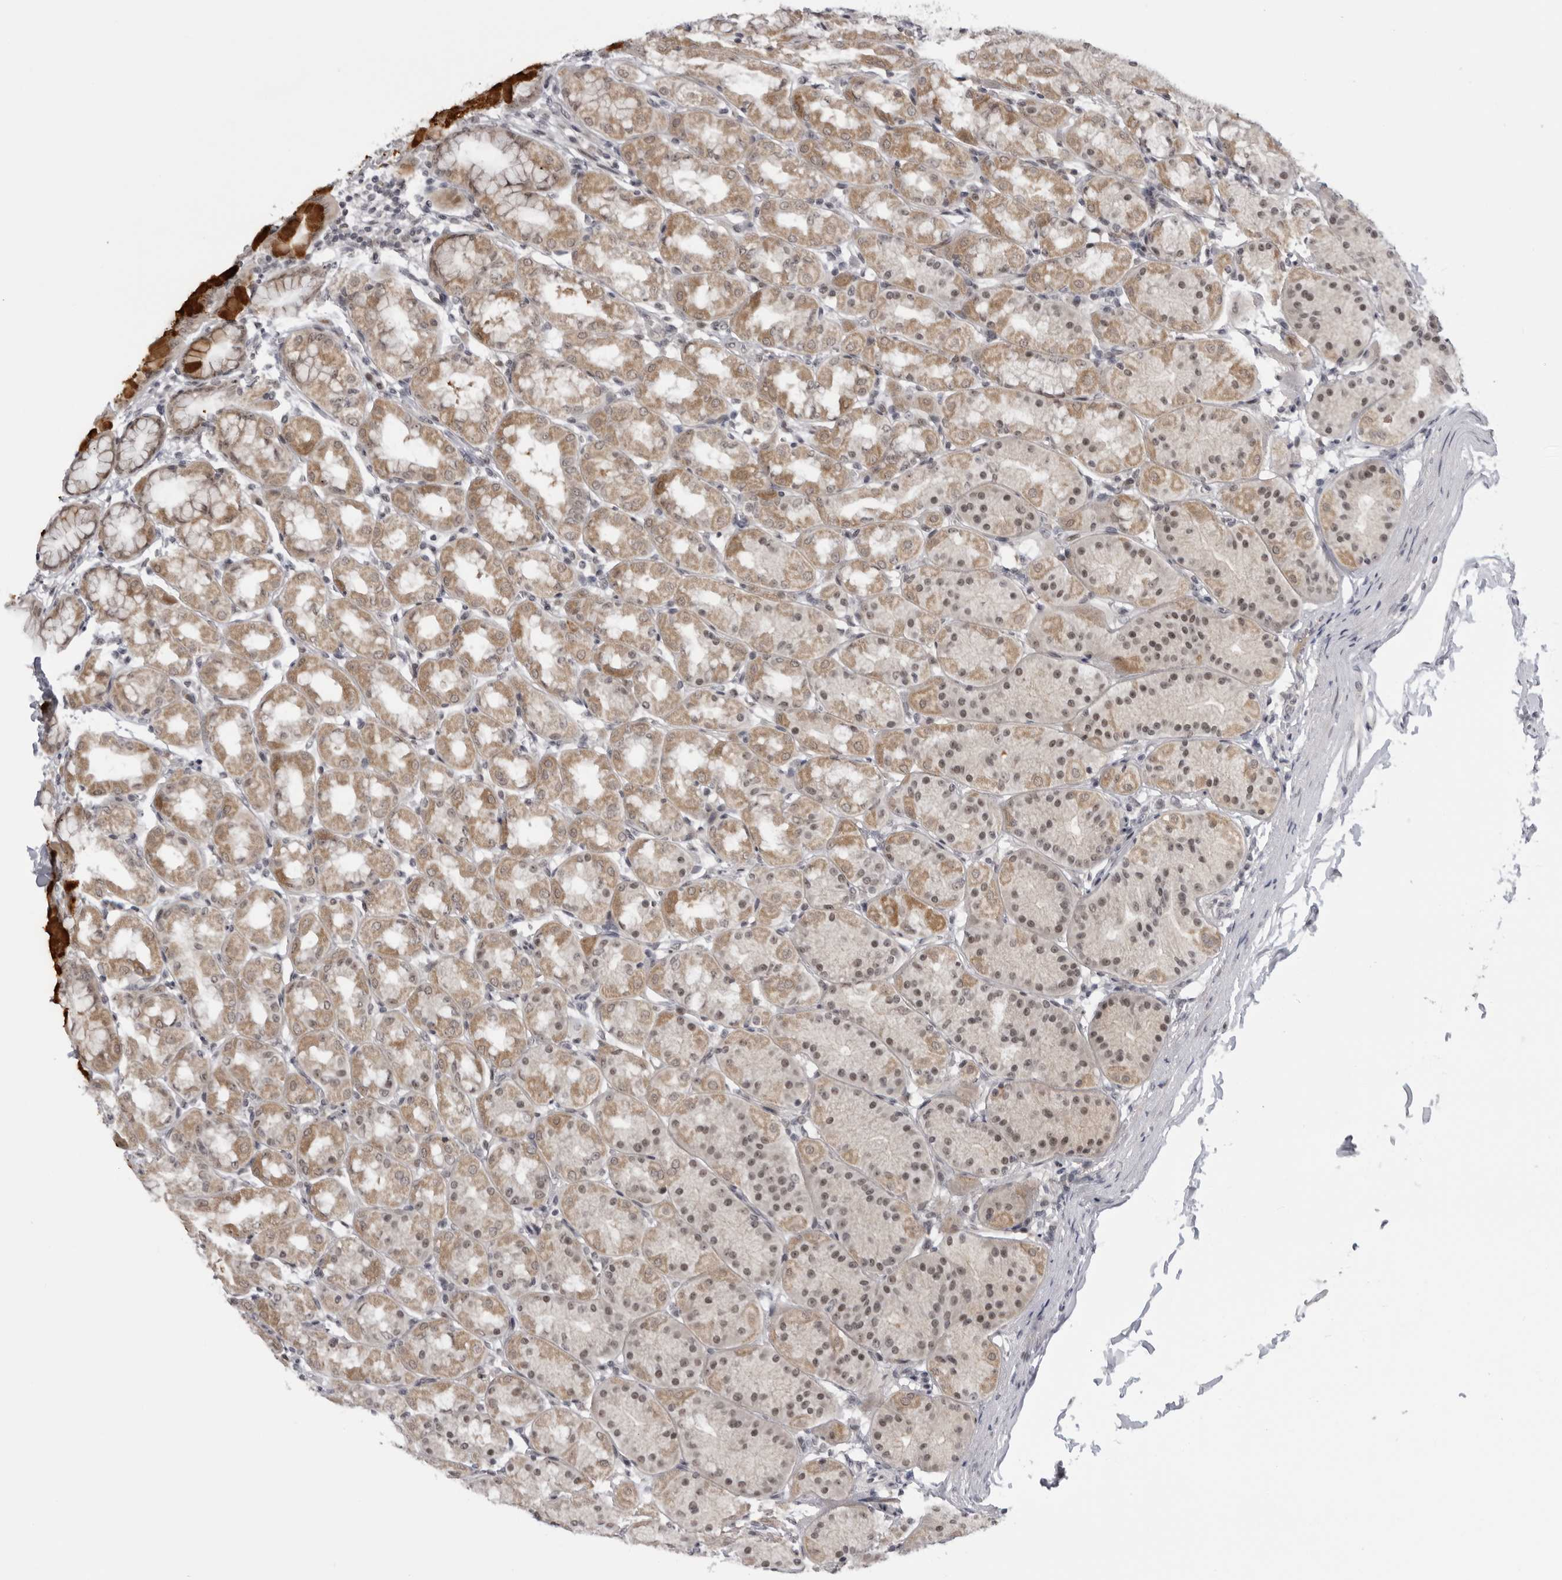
{"staining": {"intensity": "moderate", "quantity": ">75%", "location": "cytoplasmic/membranous,nuclear"}, "tissue": "stomach", "cell_type": "Glandular cells", "image_type": "normal", "snomed": [{"axis": "morphology", "description": "Normal tissue, NOS"}, {"axis": "topography", "description": "Stomach"}], "caption": "DAB (3,3'-diaminobenzidine) immunohistochemical staining of unremarkable human stomach reveals moderate cytoplasmic/membranous,nuclear protein staining in approximately >75% of glandular cells. Using DAB (3,3'-diaminobenzidine) (brown) and hematoxylin (blue) stains, captured at high magnification using brightfield microscopy.", "gene": "ALPK2", "patient": {"sex": "male", "age": 42}}